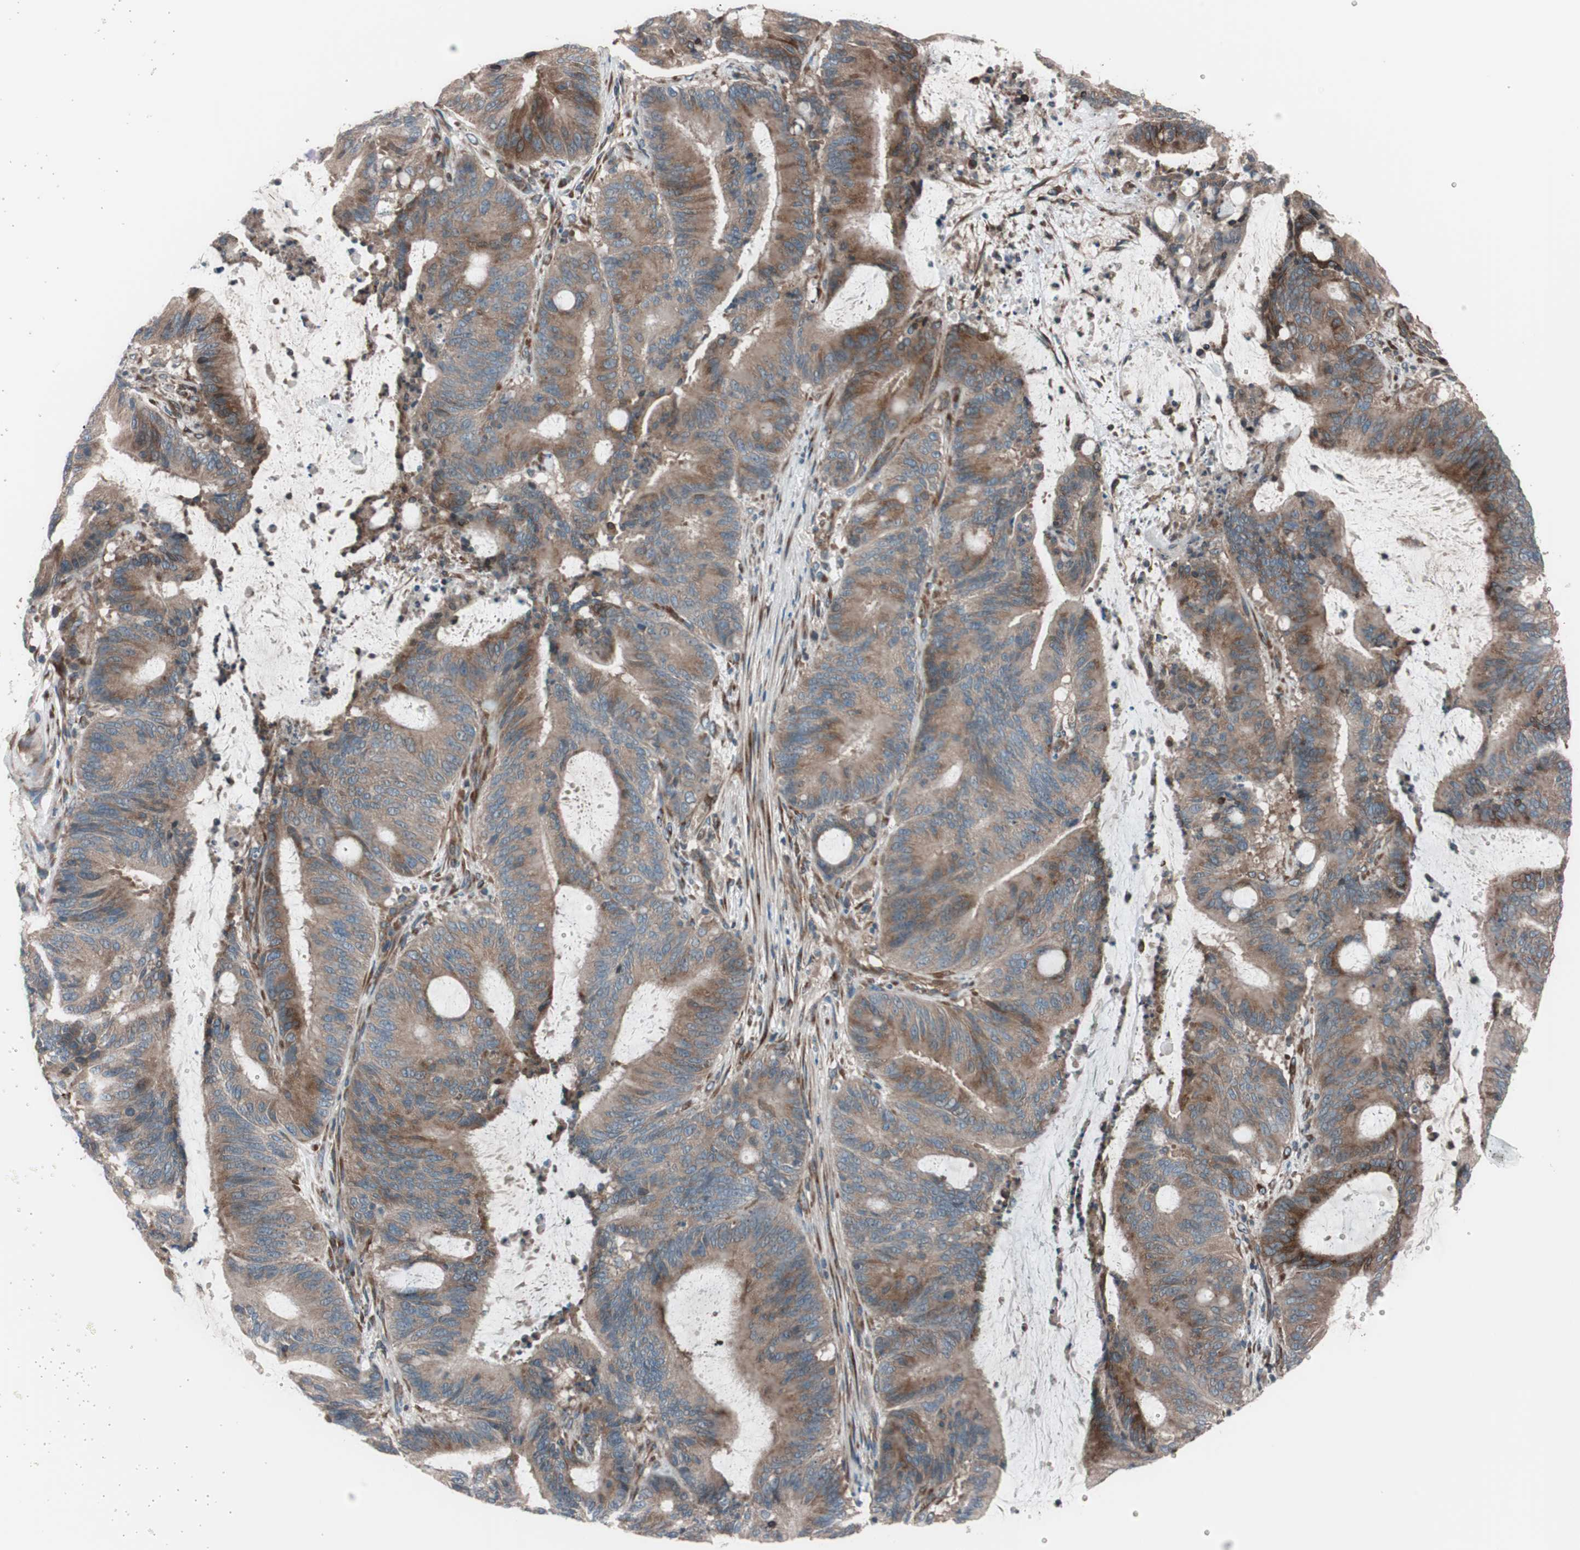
{"staining": {"intensity": "moderate", "quantity": ">75%", "location": "cytoplasmic/membranous"}, "tissue": "liver cancer", "cell_type": "Tumor cells", "image_type": "cancer", "snomed": [{"axis": "morphology", "description": "Cholangiocarcinoma"}, {"axis": "topography", "description": "Liver"}], "caption": "Human liver cancer stained with a brown dye displays moderate cytoplasmic/membranous positive positivity in approximately >75% of tumor cells.", "gene": "SEC31A", "patient": {"sex": "female", "age": 73}}